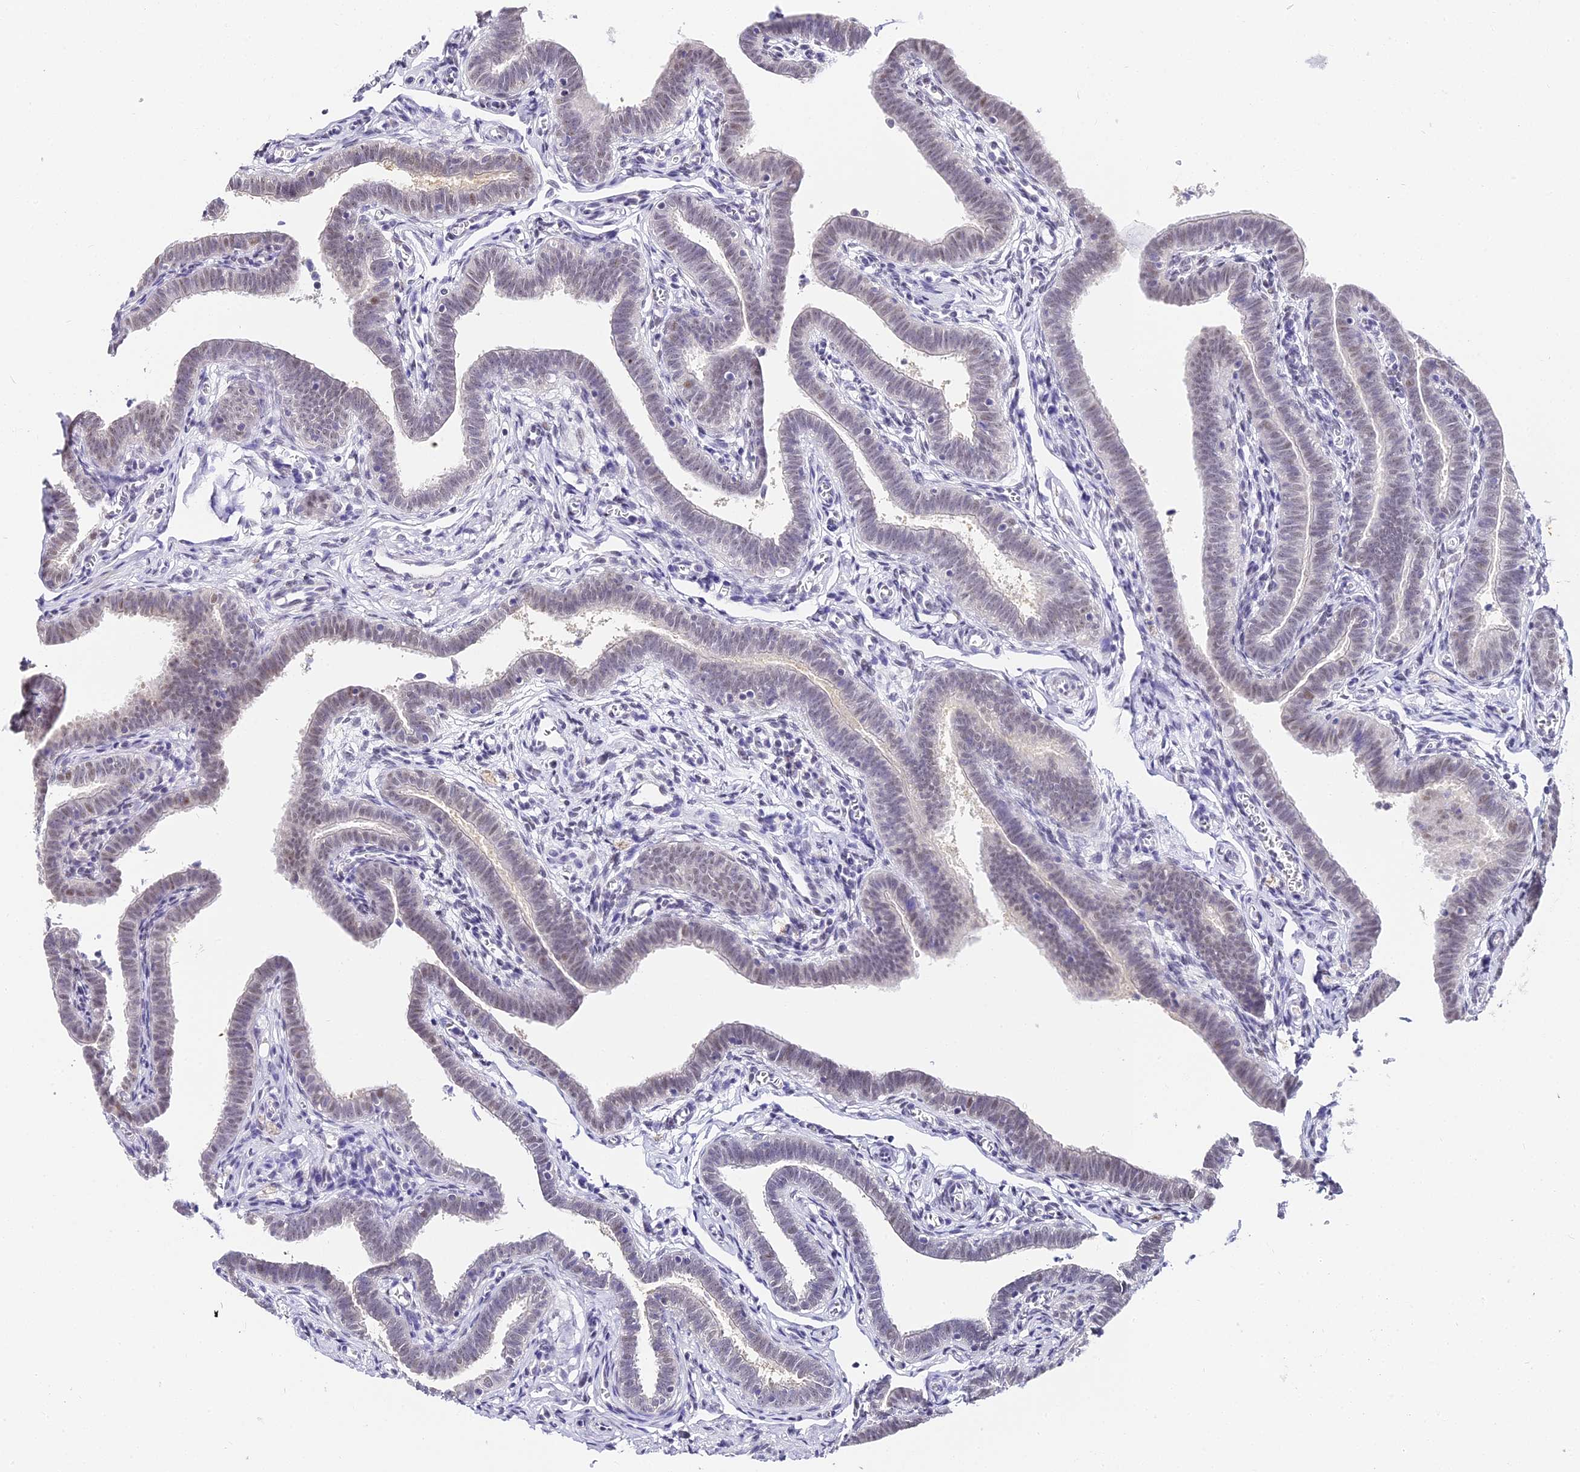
{"staining": {"intensity": "weak", "quantity": "<25%", "location": "nuclear"}, "tissue": "fallopian tube", "cell_type": "Glandular cells", "image_type": "normal", "snomed": [{"axis": "morphology", "description": "Normal tissue, NOS"}, {"axis": "topography", "description": "Fallopian tube"}], "caption": "IHC of benign fallopian tube exhibits no positivity in glandular cells. Brightfield microscopy of immunohistochemistry stained with DAB (brown) and hematoxylin (blue), captured at high magnification.", "gene": "ABHD14A", "patient": {"sex": "female", "age": 36}}